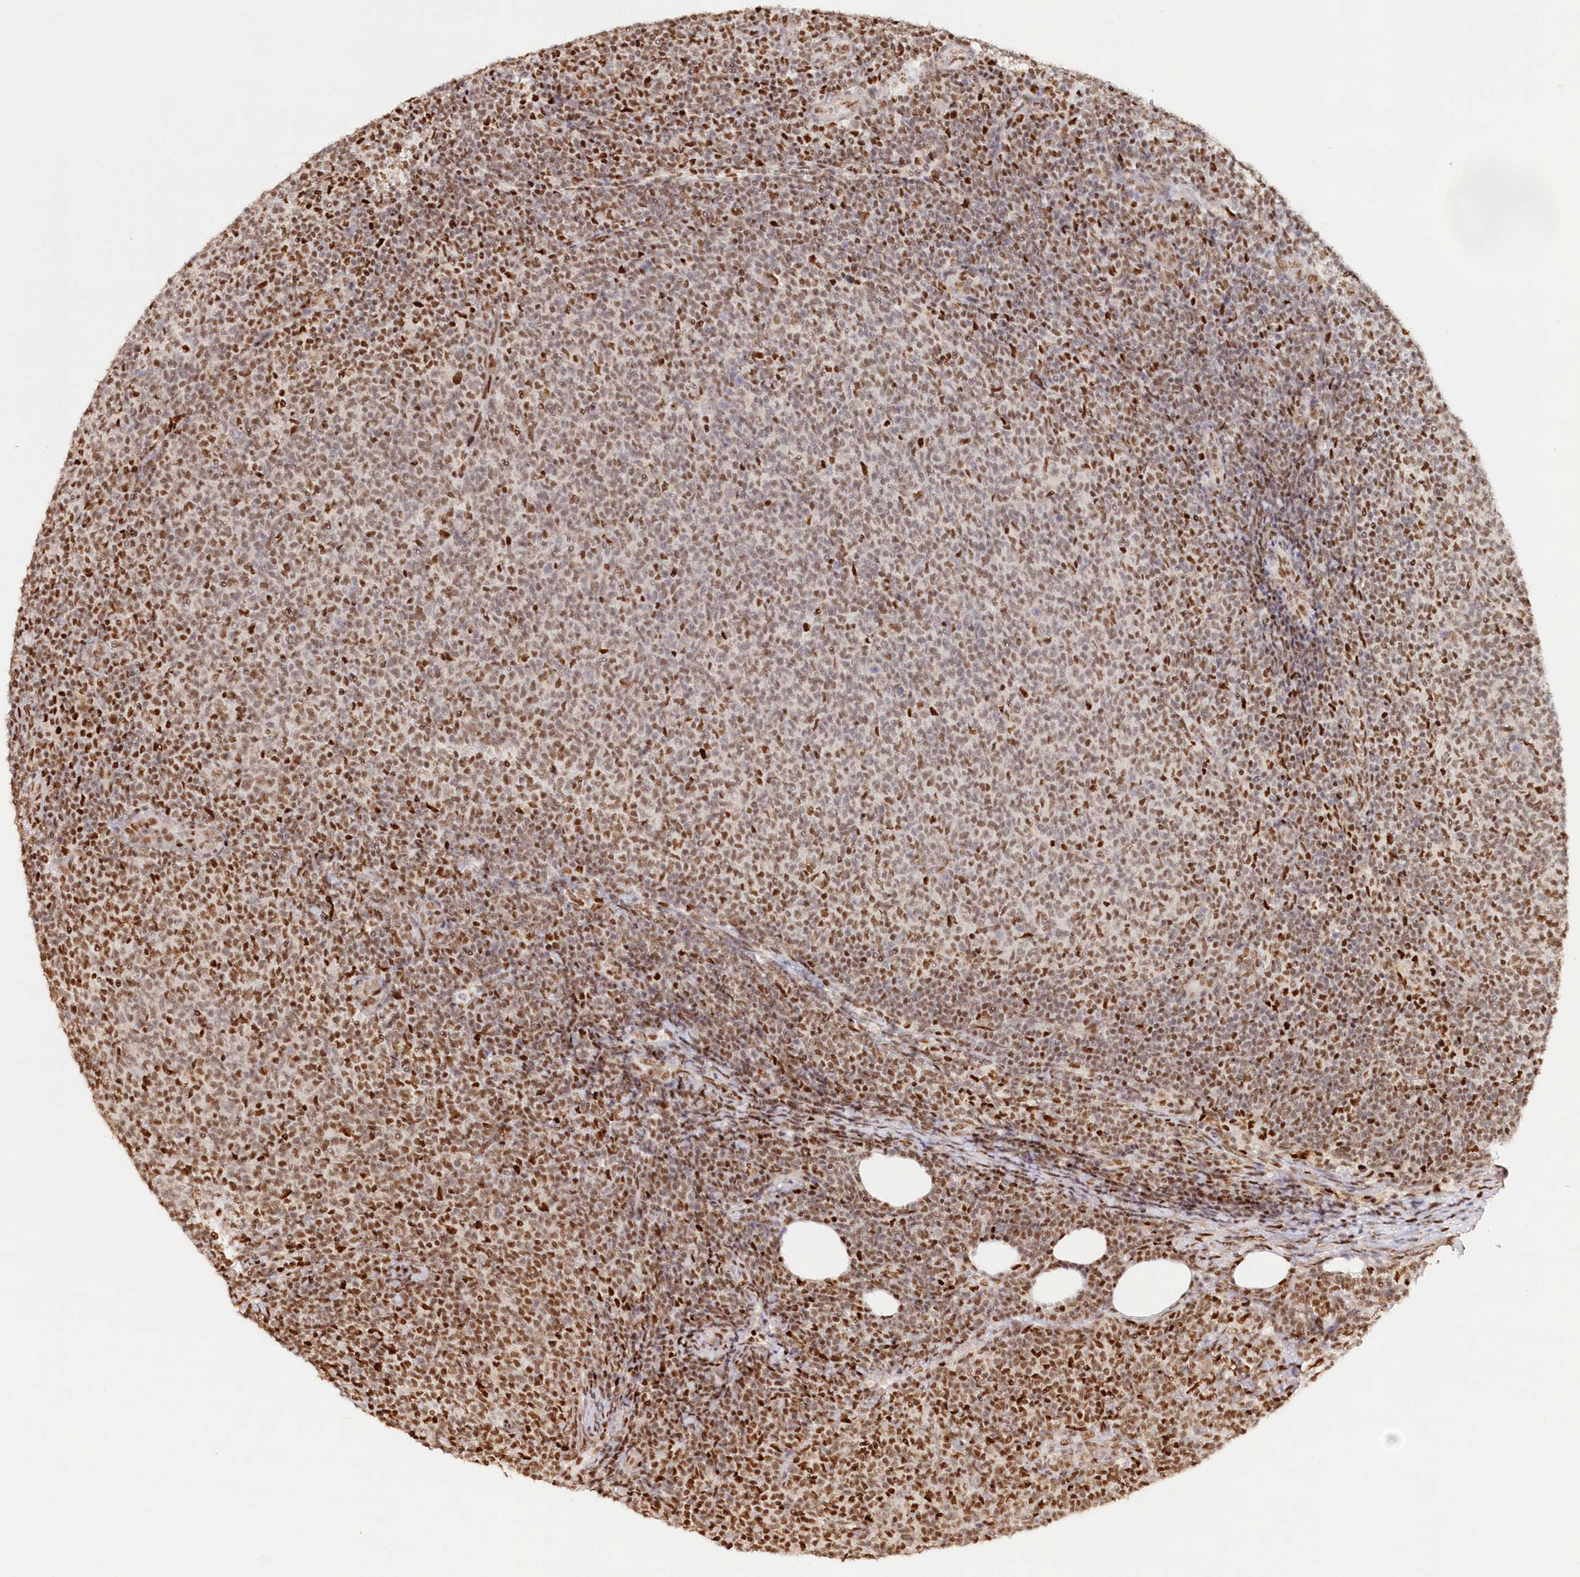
{"staining": {"intensity": "moderate", "quantity": ">75%", "location": "nuclear"}, "tissue": "lymphoma", "cell_type": "Tumor cells", "image_type": "cancer", "snomed": [{"axis": "morphology", "description": "Malignant lymphoma, non-Hodgkin's type, Low grade"}, {"axis": "topography", "description": "Lymph node"}], "caption": "Immunohistochemistry (IHC) (DAB (3,3'-diaminobenzidine)) staining of malignant lymphoma, non-Hodgkin's type (low-grade) exhibits moderate nuclear protein positivity in about >75% of tumor cells. The staining was performed using DAB to visualize the protein expression in brown, while the nuclei were stained in blue with hematoxylin (Magnification: 20x).", "gene": "POLR2B", "patient": {"sex": "male", "age": 66}}